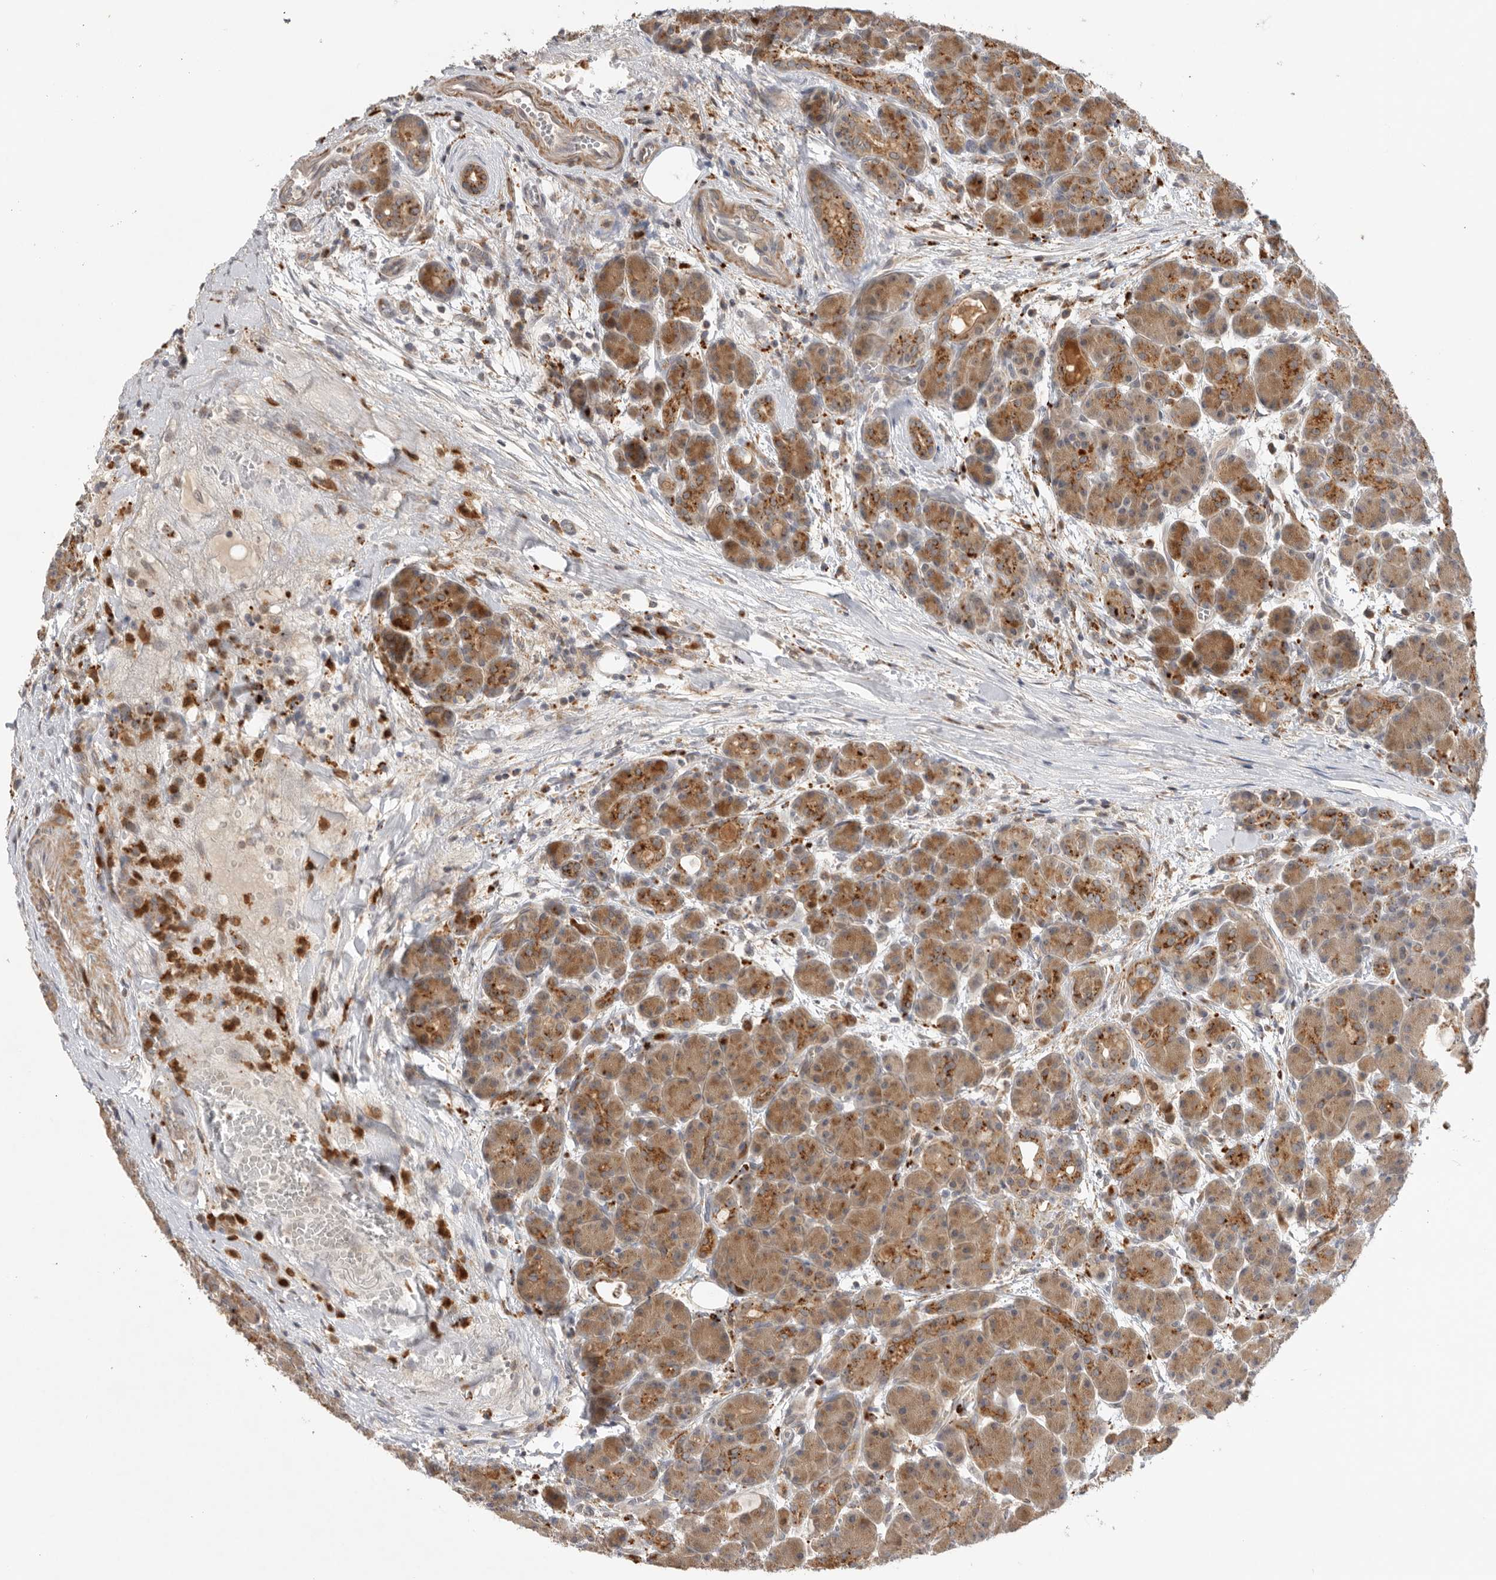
{"staining": {"intensity": "moderate", "quantity": ">75%", "location": "cytoplasmic/membranous"}, "tissue": "pancreas", "cell_type": "Exocrine glandular cells", "image_type": "normal", "snomed": [{"axis": "morphology", "description": "Normal tissue, NOS"}, {"axis": "topography", "description": "Pancreas"}], "caption": "Protein staining of unremarkable pancreas shows moderate cytoplasmic/membranous expression in approximately >75% of exocrine glandular cells.", "gene": "GNE", "patient": {"sex": "male", "age": 63}}